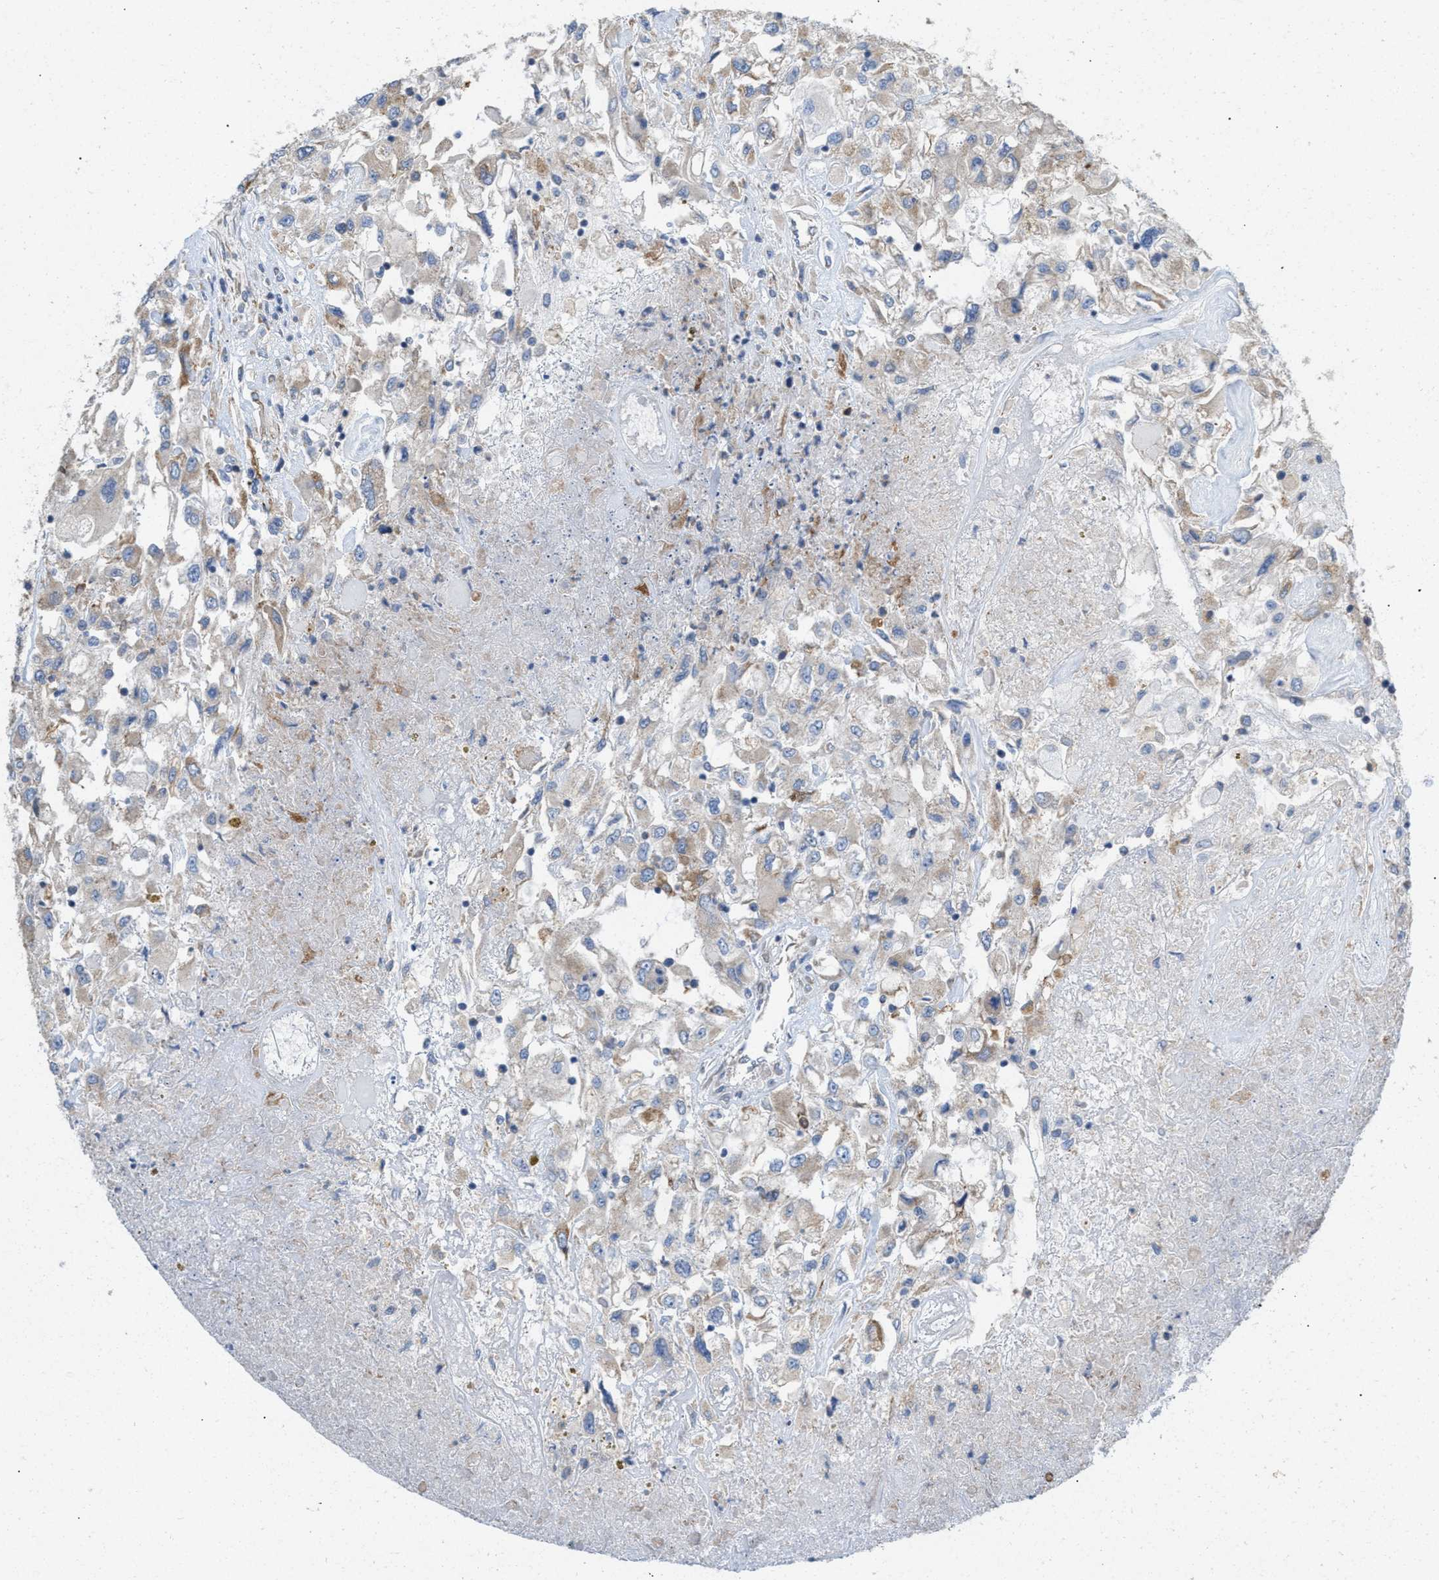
{"staining": {"intensity": "weak", "quantity": "<25%", "location": "cytoplasmic/membranous"}, "tissue": "renal cancer", "cell_type": "Tumor cells", "image_type": "cancer", "snomed": [{"axis": "morphology", "description": "Adenocarcinoma, NOS"}, {"axis": "topography", "description": "Kidney"}], "caption": "Human renal cancer stained for a protein using immunohistochemistry (IHC) reveals no positivity in tumor cells.", "gene": "DYNC2I1", "patient": {"sex": "female", "age": 52}}